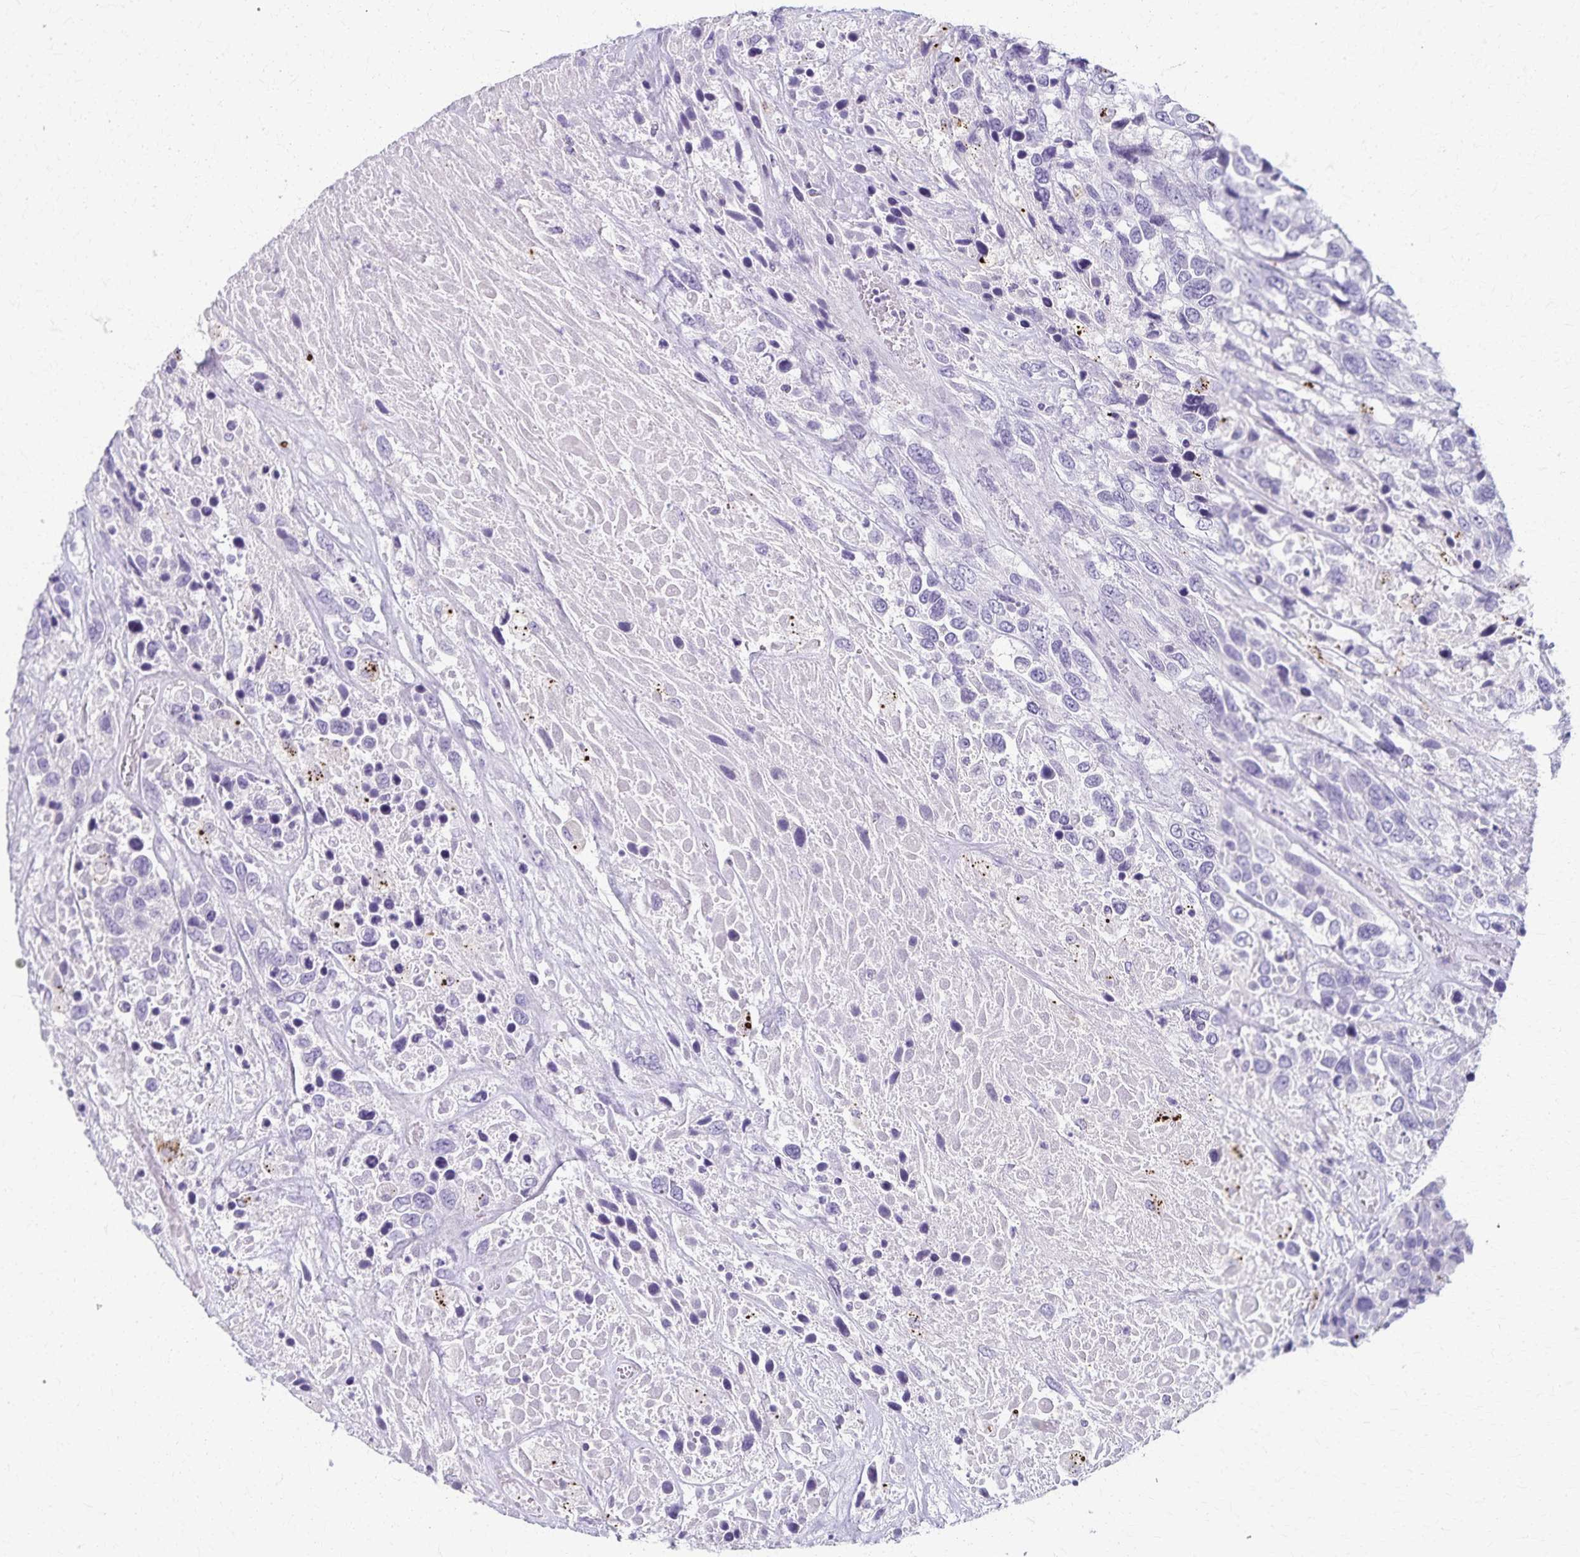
{"staining": {"intensity": "negative", "quantity": "none", "location": "none"}, "tissue": "urothelial cancer", "cell_type": "Tumor cells", "image_type": "cancer", "snomed": [{"axis": "morphology", "description": "Urothelial carcinoma, High grade"}, {"axis": "topography", "description": "Urinary bladder"}], "caption": "An immunohistochemistry image of urothelial carcinoma (high-grade) is shown. There is no staining in tumor cells of urothelial carcinoma (high-grade). (Stains: DAB immunohistochemistry (IHC) with hematoxylin counter stain, Microscopy: brightfield microscopy at high magnification).", "gene": "TMEM60", "patient": {"sex": "female", "age": 70}}